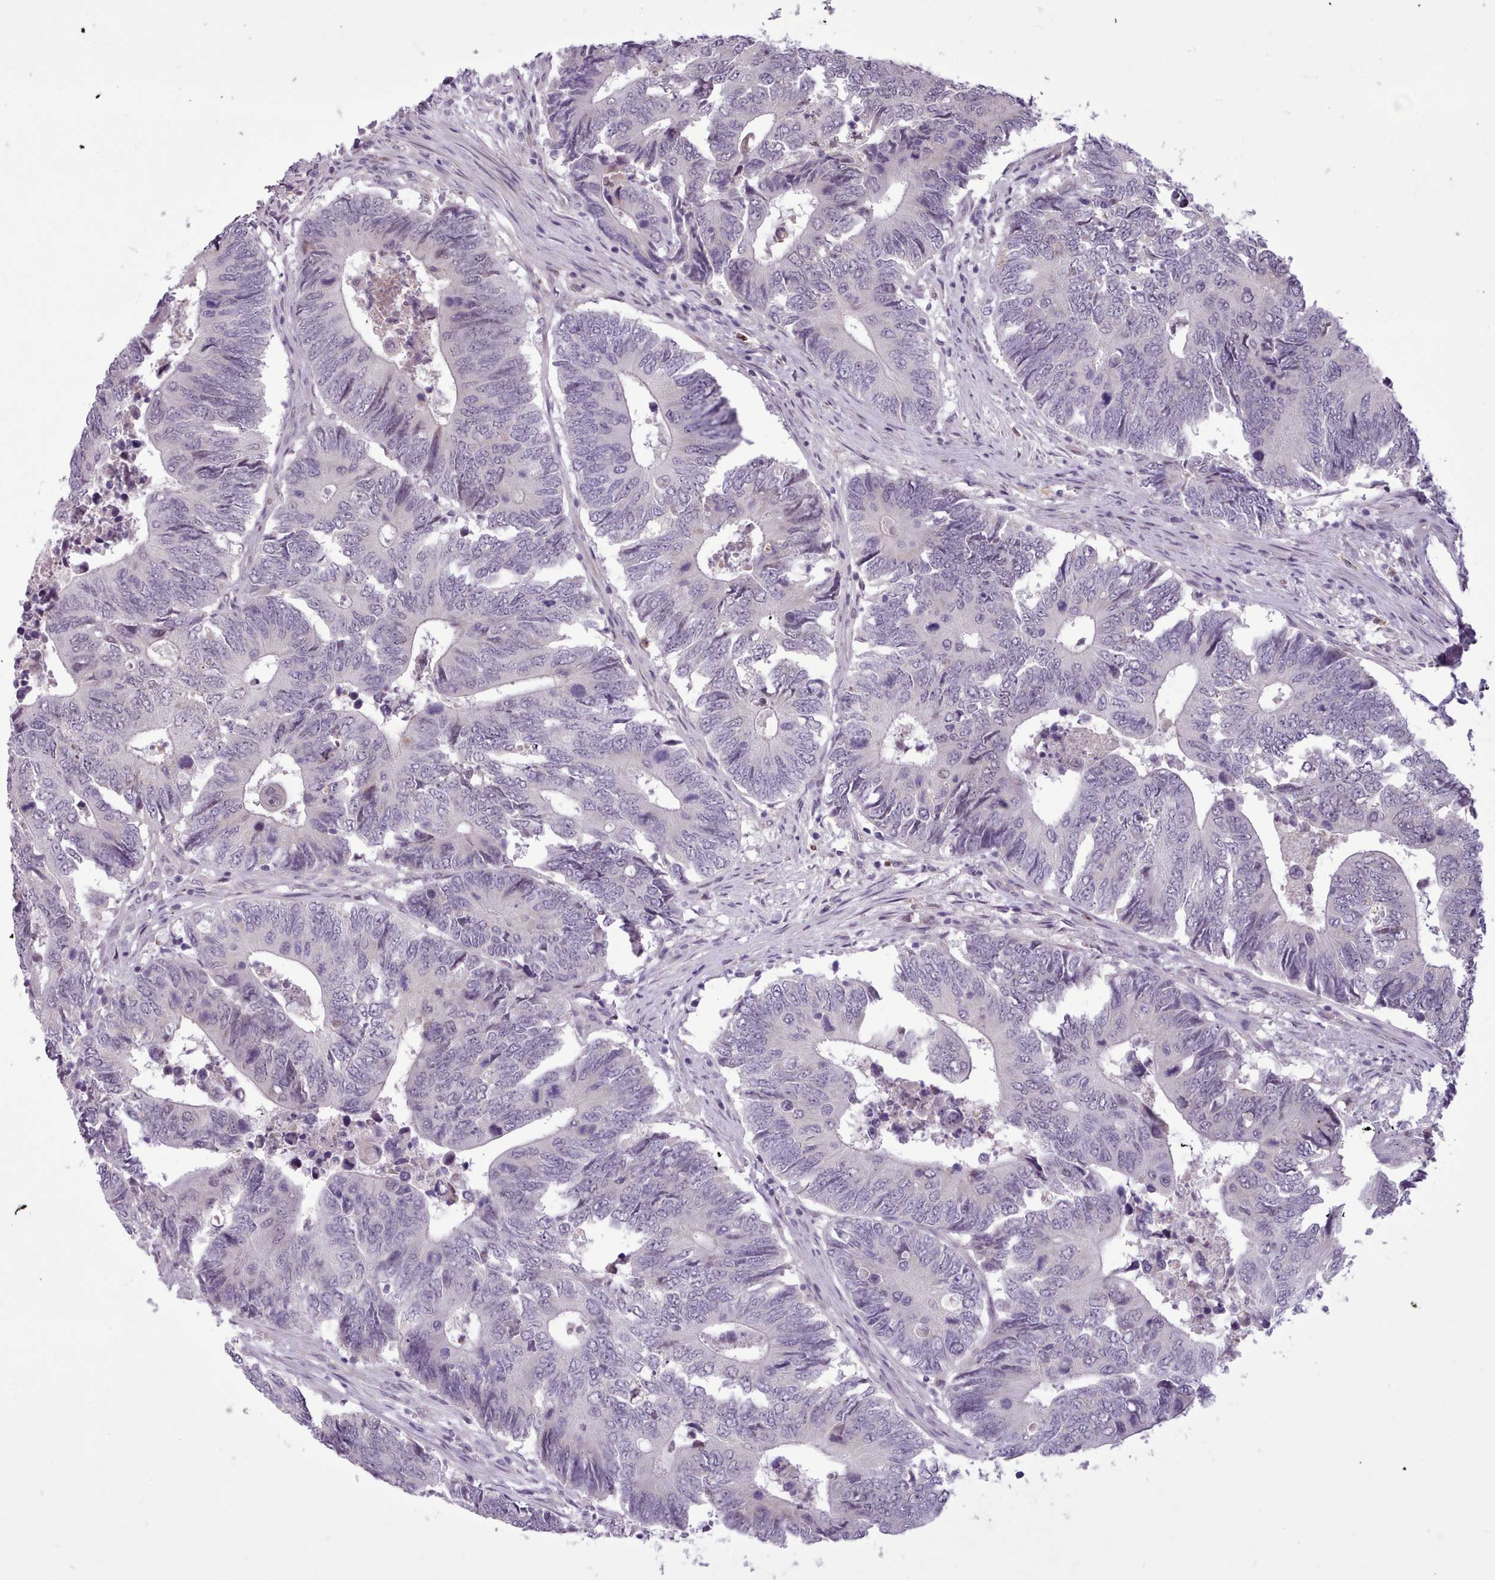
{"staining": {"intensity": "negative", "quantity": "none", "location": "none"}, "tissue": "colorectal cancer", "cell_type": "Tumor cells", "image_type": "cancer", "snomed": [{"axis": "morphology", "description": "Adenocarcinoma, NOS"}, {"axis": "topography", "description": "Colon"}], "caption": "IHC of adenocarcinoma (colorectal) displays no expression in tumor cells.", "gene": "SLURP1", "patient": {"sex": "male", "age": 87}}